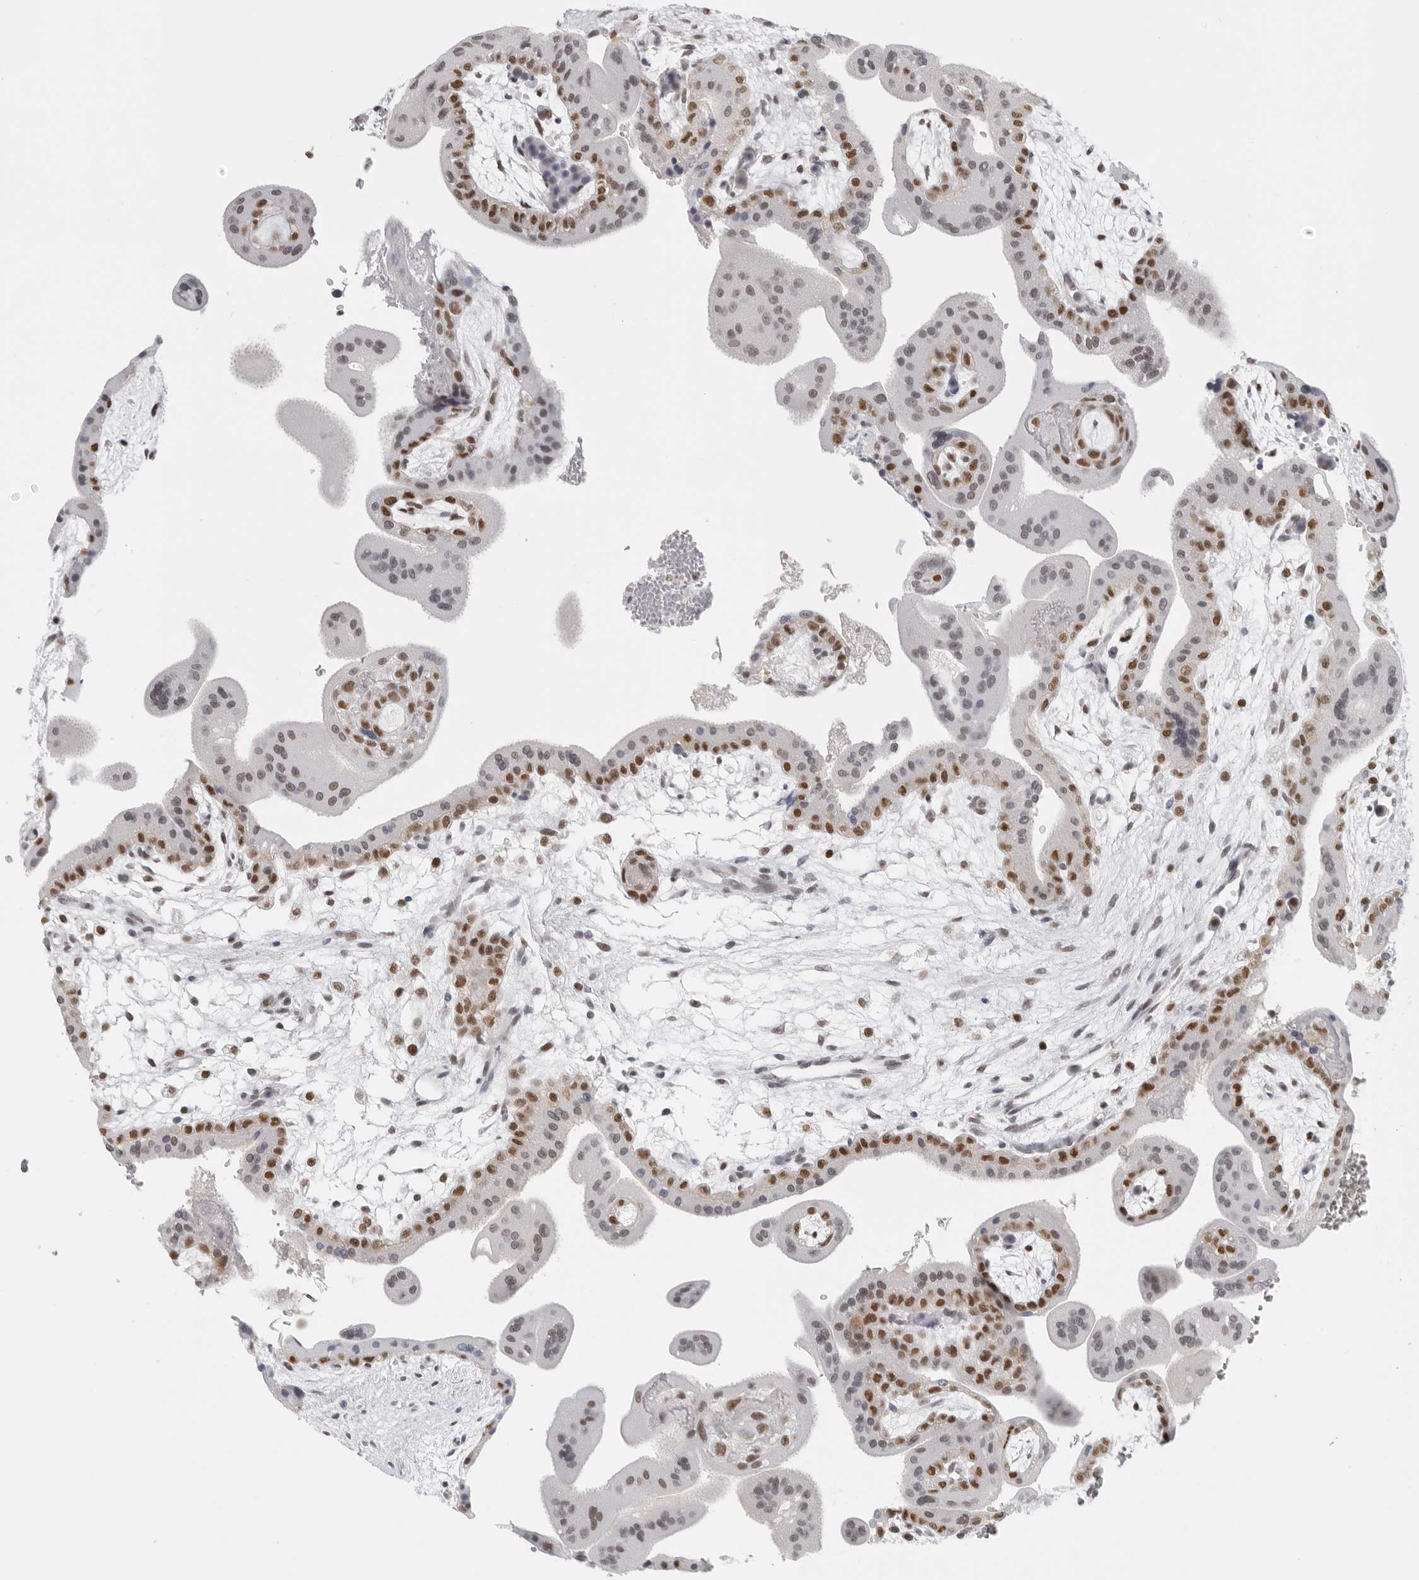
{"staining": {"intensity": "weak", "quantity": ">75%", "location": "nuclear"}, "tissue": "placenta", "cell_type": "Decidual cells", "image_type": "normal", "snomed": [{"axis": "morphology", "description": "Normal tissue, NOS"}, {"axis": "topography", "description": "Placenta"}], "caption": "Immunohistochemistry (IHC) of unremarkable human placenta displays low levels of weak nuclear expression in approximately >75% of decidual cells.", "gene": "RPA2", "patient": {"sex": "female", "age": 35}}